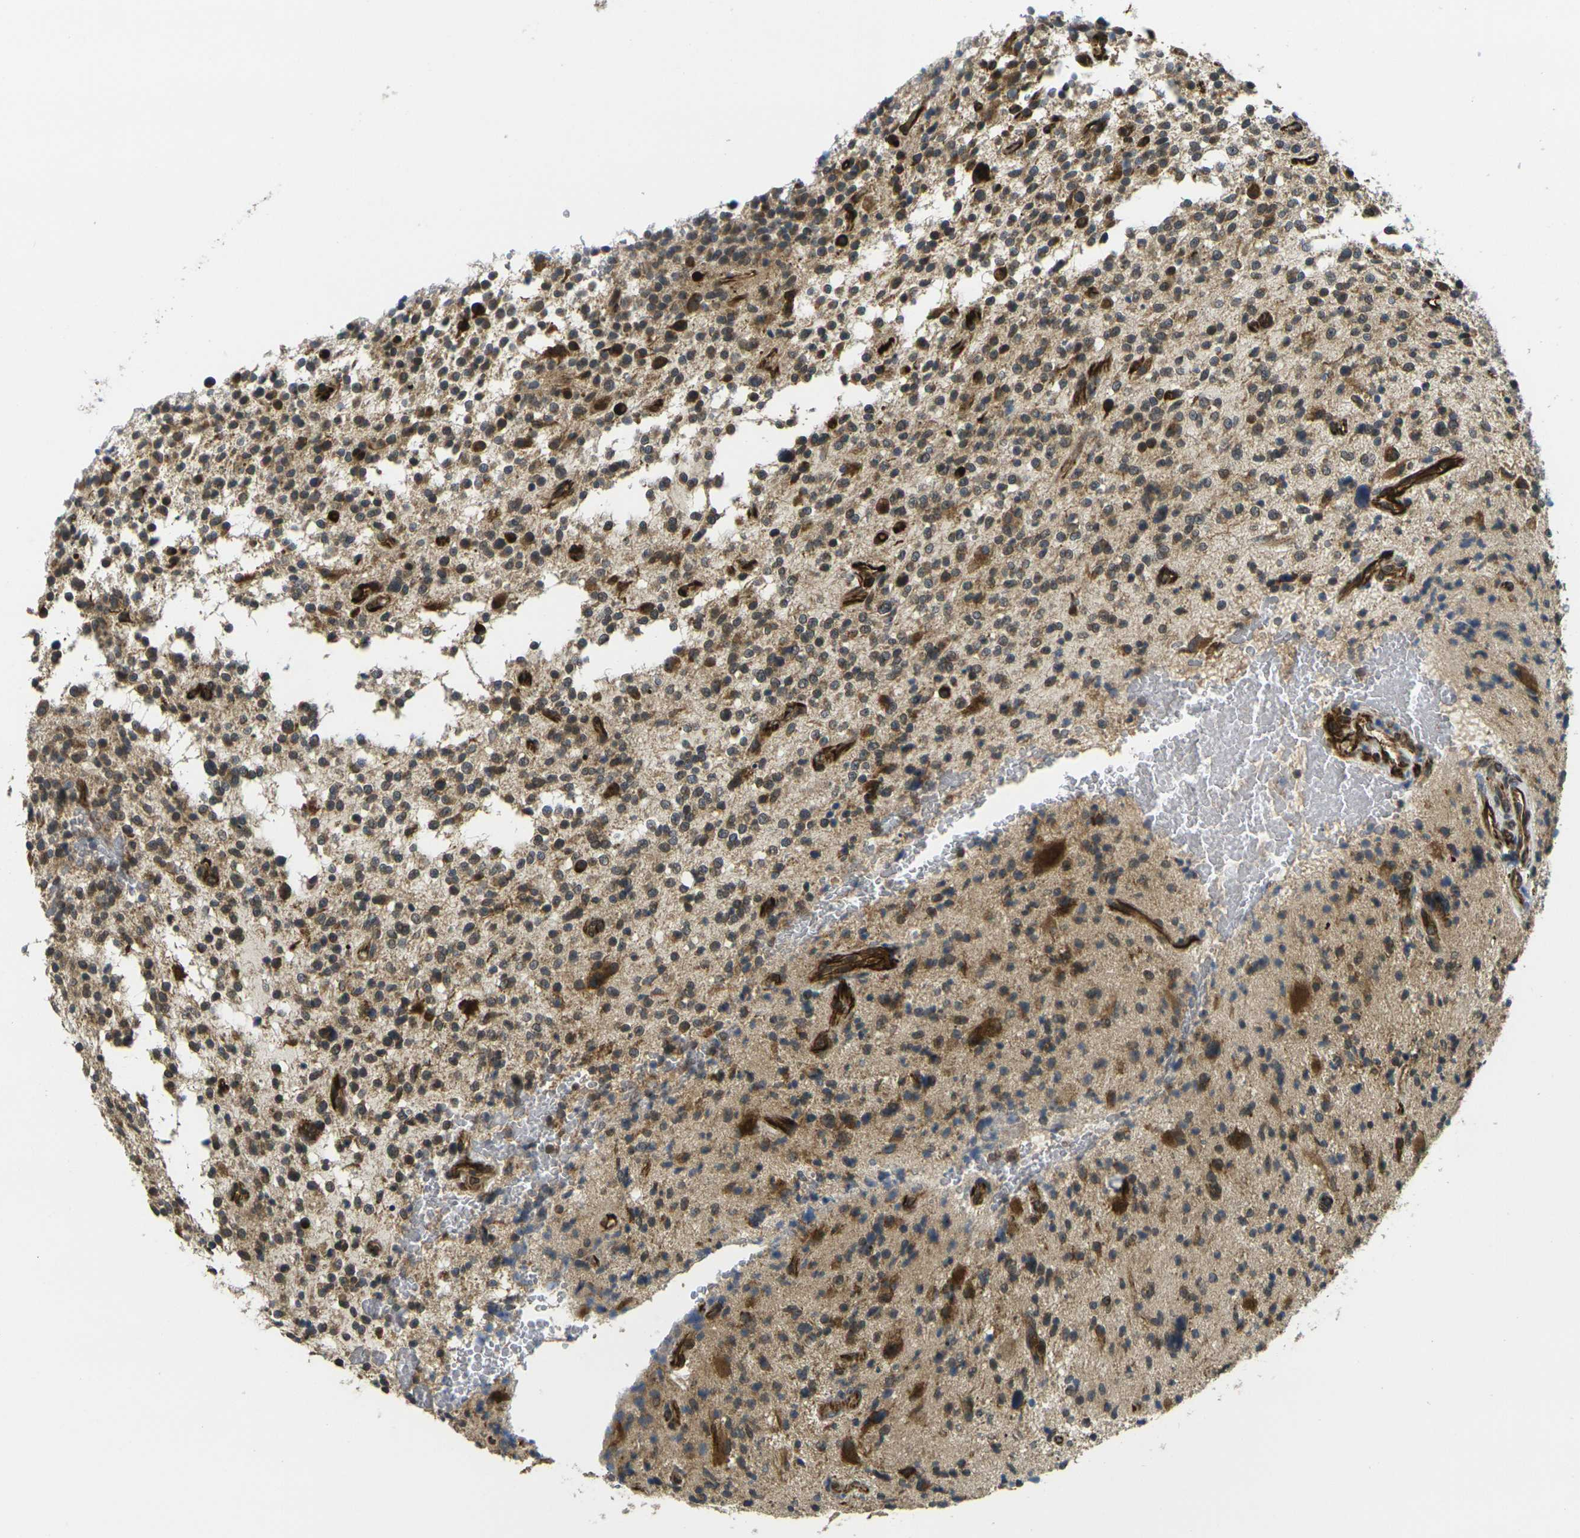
{"staining": {"intensity": "moderate", "quantity": "25%-75%", "location": "cytoplasmic/membranous"}, "tissue": "glioma", "cell_type": "Tumor cells", "image_type": "cancer", "snomed": [{"axis": "morphology", "description": "Glioma, malignant, High grade"}, {"axis": "topography", "description": "Brain"}], "caption": "Human glioma stained with a protein marker displays moderate staining in tumor cells.", "gene": "FUT11", "patient": {"sex": "male", "age": 48}}